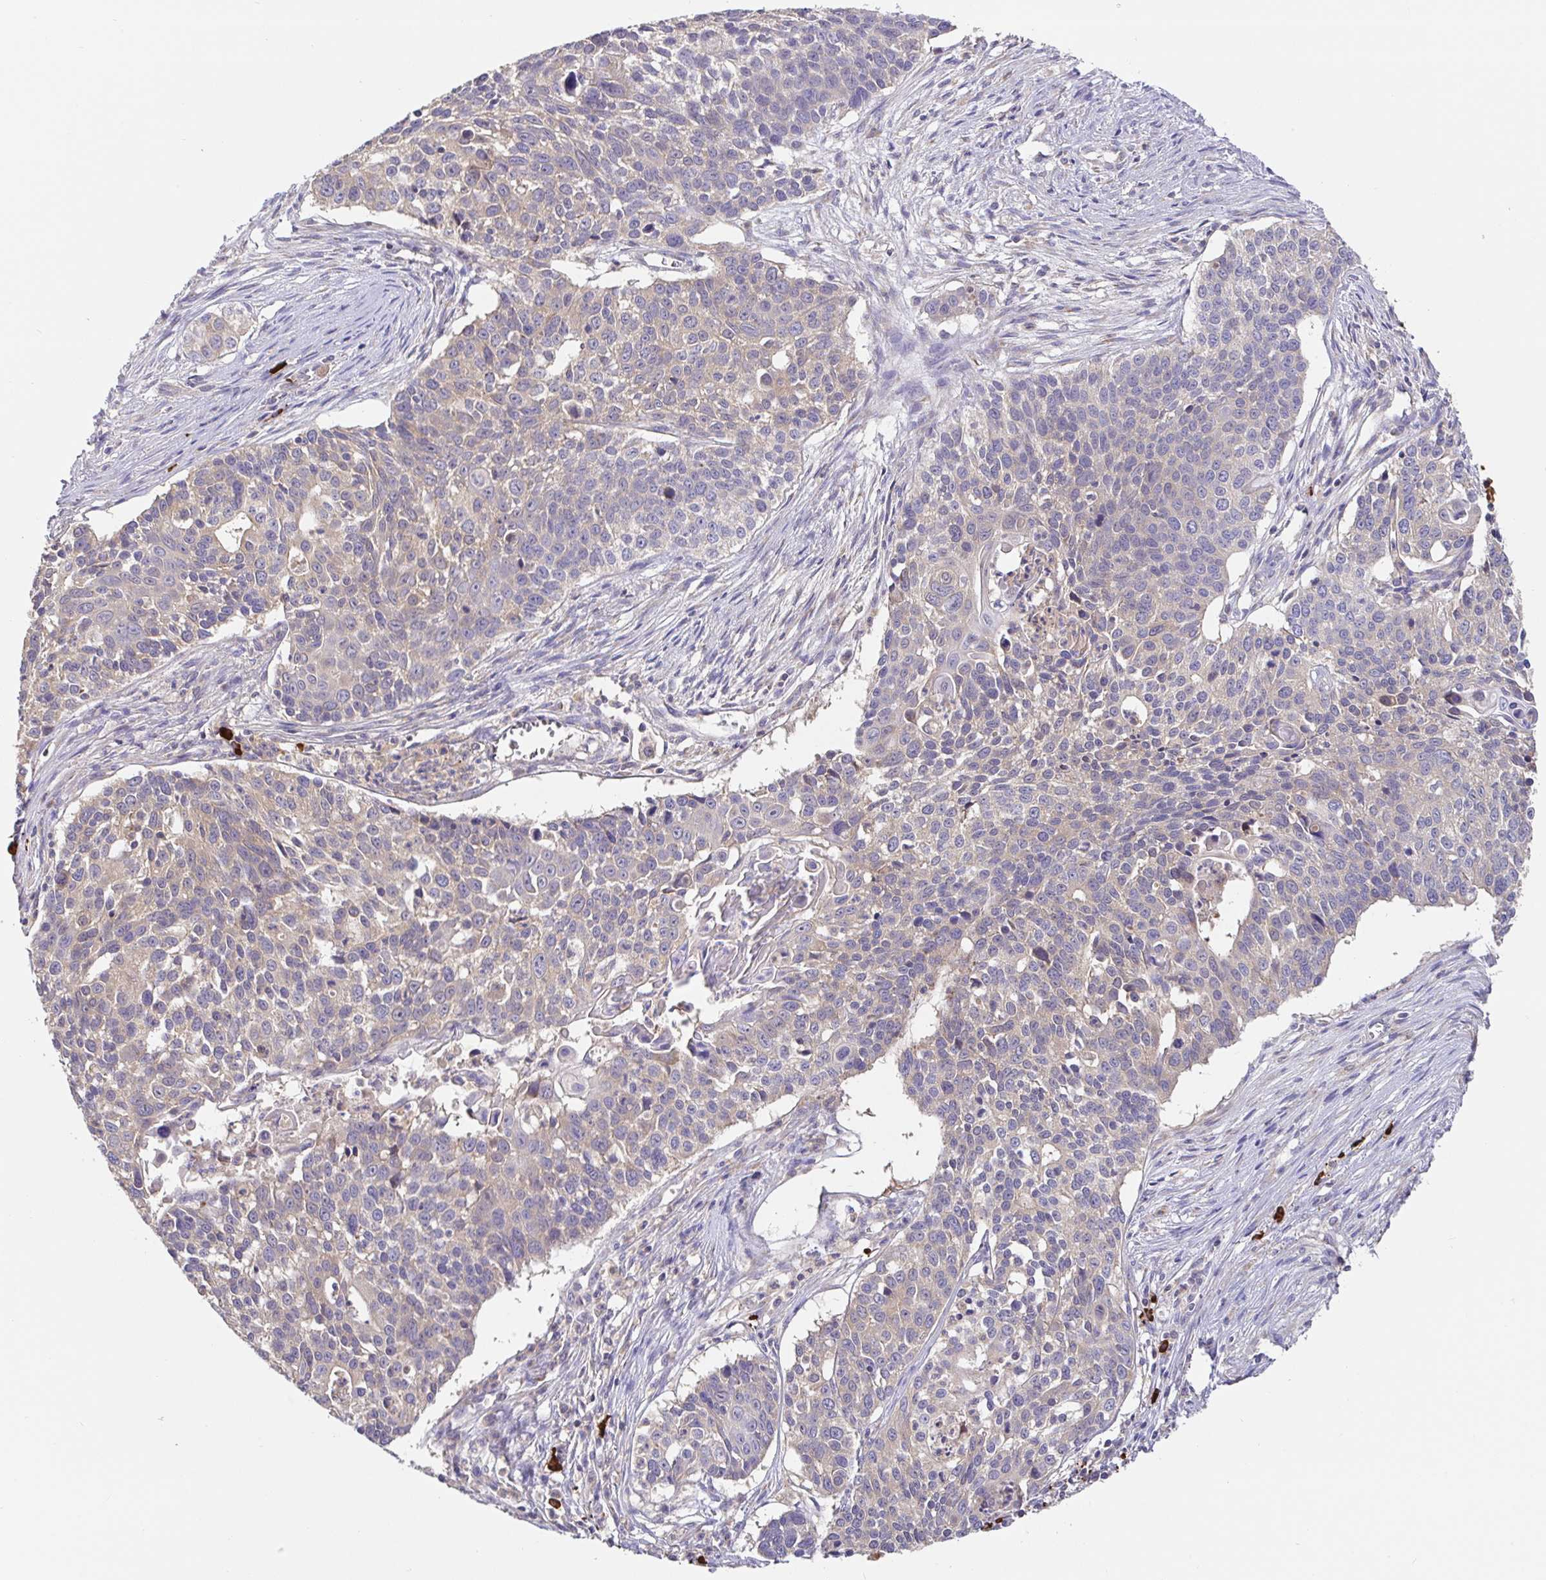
{"staining": {"intensity": "negative", "quantity": "none", "location": "none"}, "tissue": "lung cancer", "cell_type": "Tumor cells", "image_type": "cancer", "snomed": [{"axis": "morphology", "description": "Squamous cell carcinoma, NOS"}, {"axis": "morphology", "description": "Squamous cell carcinoma, metastatic, NOS"}, {"axis": "topography", "description": "Lung"}, {"axis": "topography", "description": "Pleura, NOS"}], "caption": "Human metastatic squamous cell carcinoma (lung) stained for a protein using immunohistochemistry demonstrates no positivity in tumor cells.", "gene": "HAGH", "patient": {"sex": "male", "age": 72}}